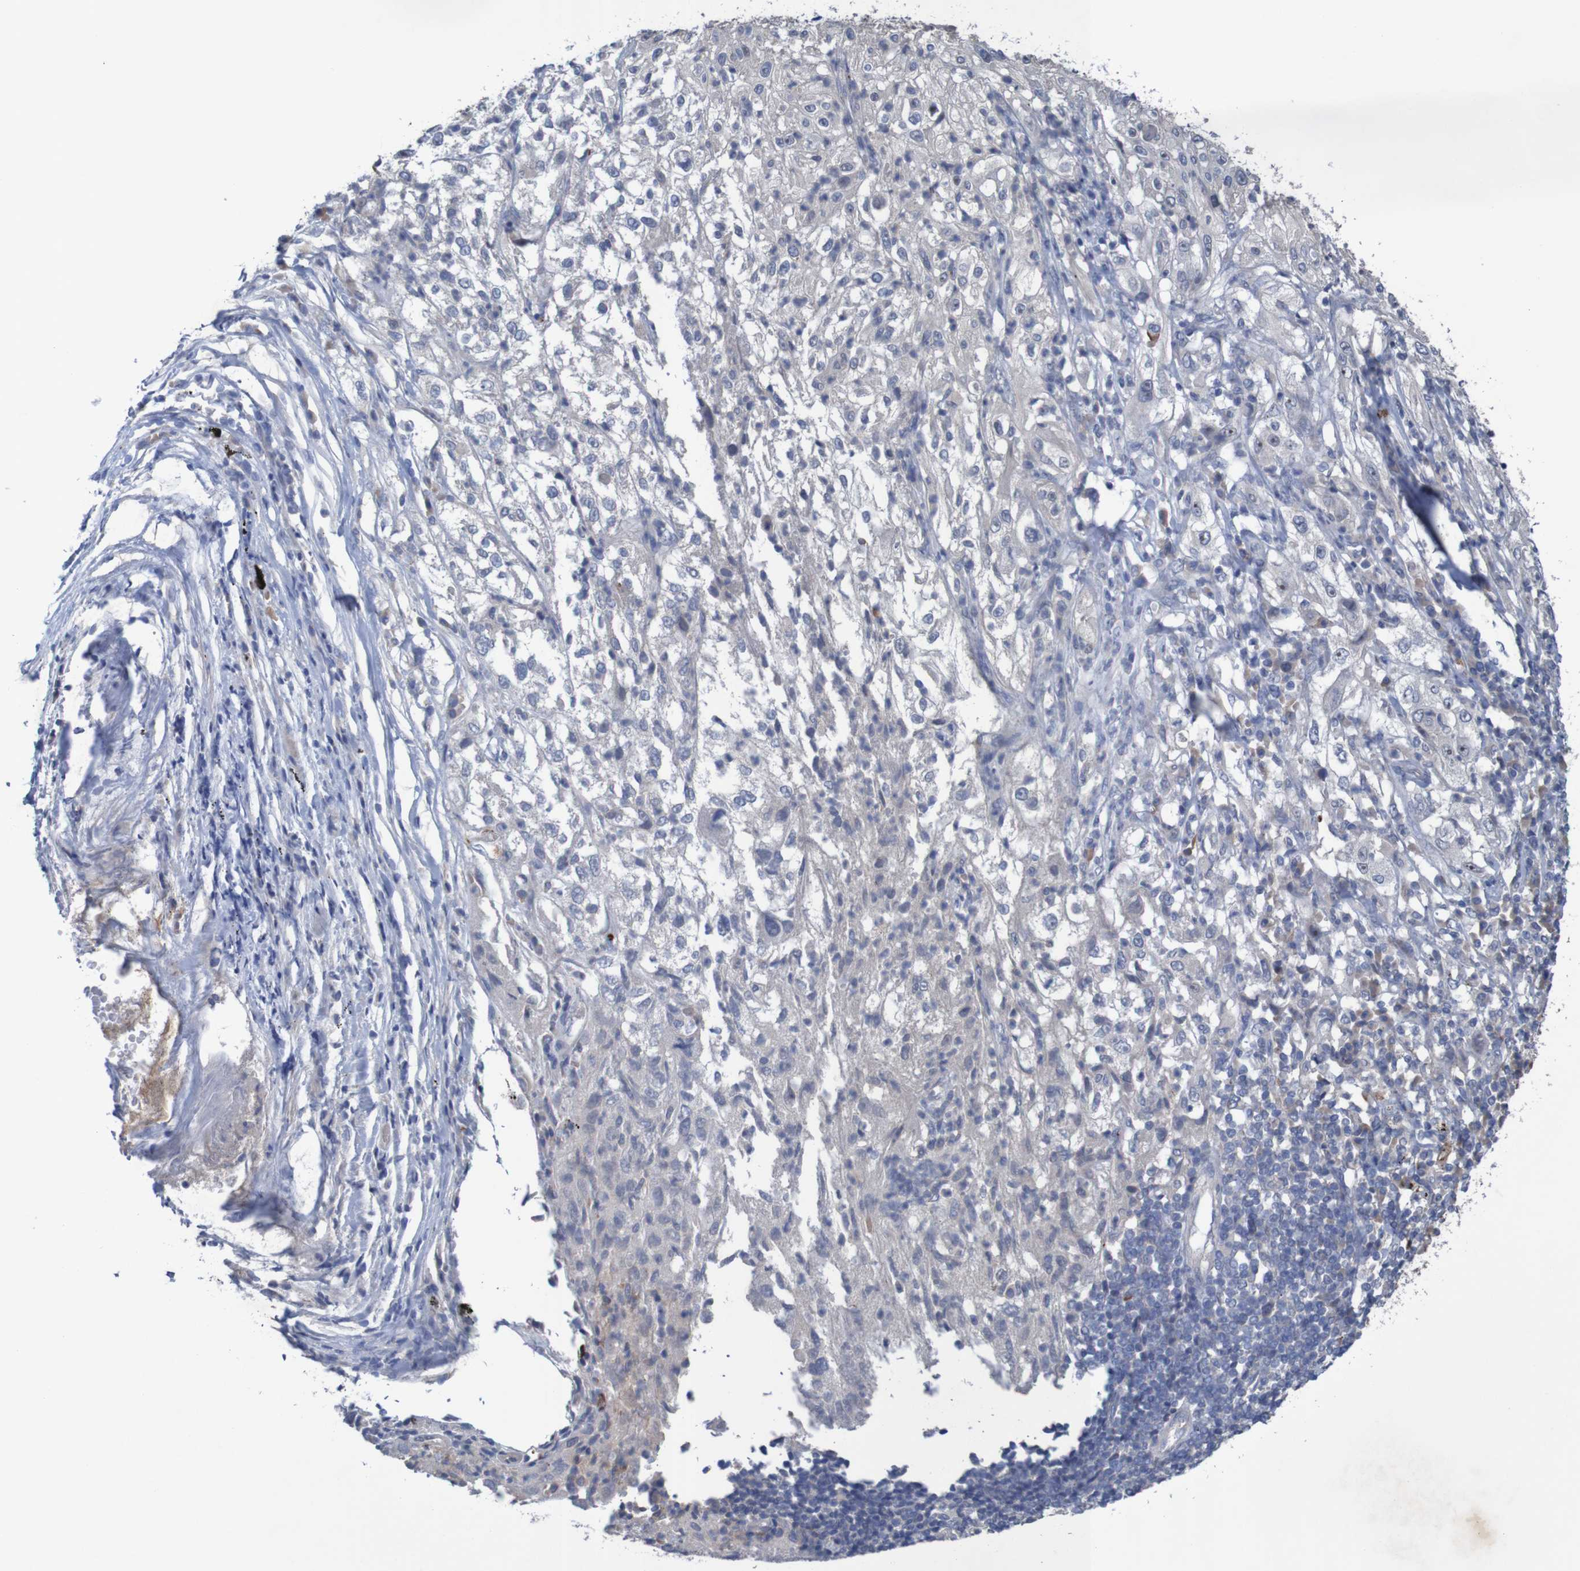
{"staining": {"intensity": "negative", "quantity": "none", "location": "none"}, "tissue": "lung cancer", "cell_type": "Tumor cells", "image_type": "cancer", "snomed": [{"axis": "morphology", "description": "Inflammation, NOS"}, {"axis": "morphology", "description": "Squamous cell carcinoma, NOS"}, {"axis": "topography", "description": "Lymph node"}, {"axis": "topography", "description": "Soft tissue"}, {"axis": "topography", "description": "Lung"}], "caption": "Lung squamous cell carcinoma stained for a protein using IHC displays no positivity tumor cells.", "gene": "ANGPT4", "patient": {"sex": "male", "age": 66}}